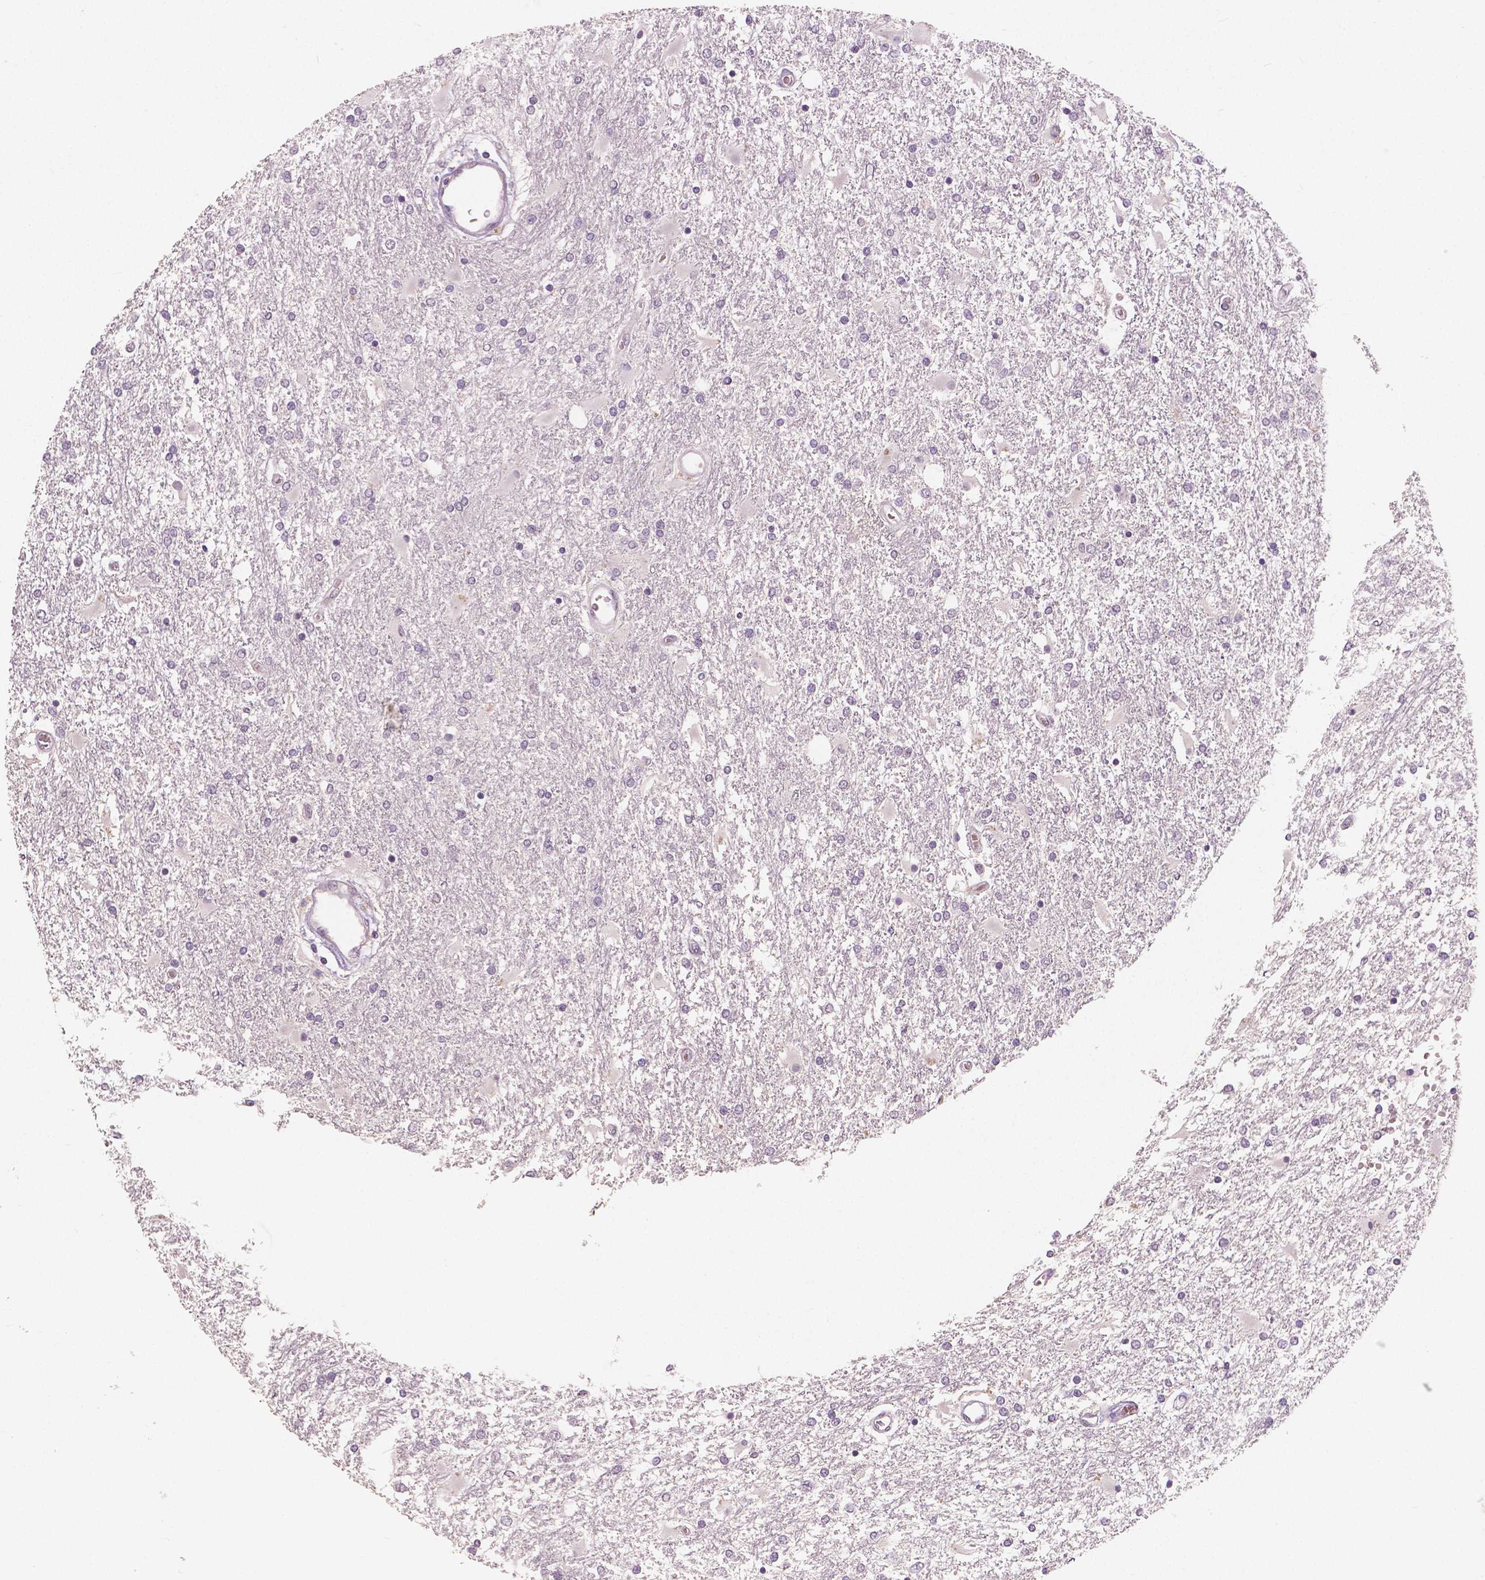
{"staining": {"intensity": "negative", "quantity": "none", "location": "none"}, "tissue": "glioma", "cell_type": "Tumor cells", "image_type": "cancer", "snomed": [{"axis": "morphology", "description": "Glioma, malignant, High grade"}, {"axis": "topography", "description": "Cerebral cortex"}], "caption": "There is no significant positivity in tumor cells of malignant glioma (high-grade).", "gene": "RNASE7", "patient": {"sex": "male", "age": 79}}